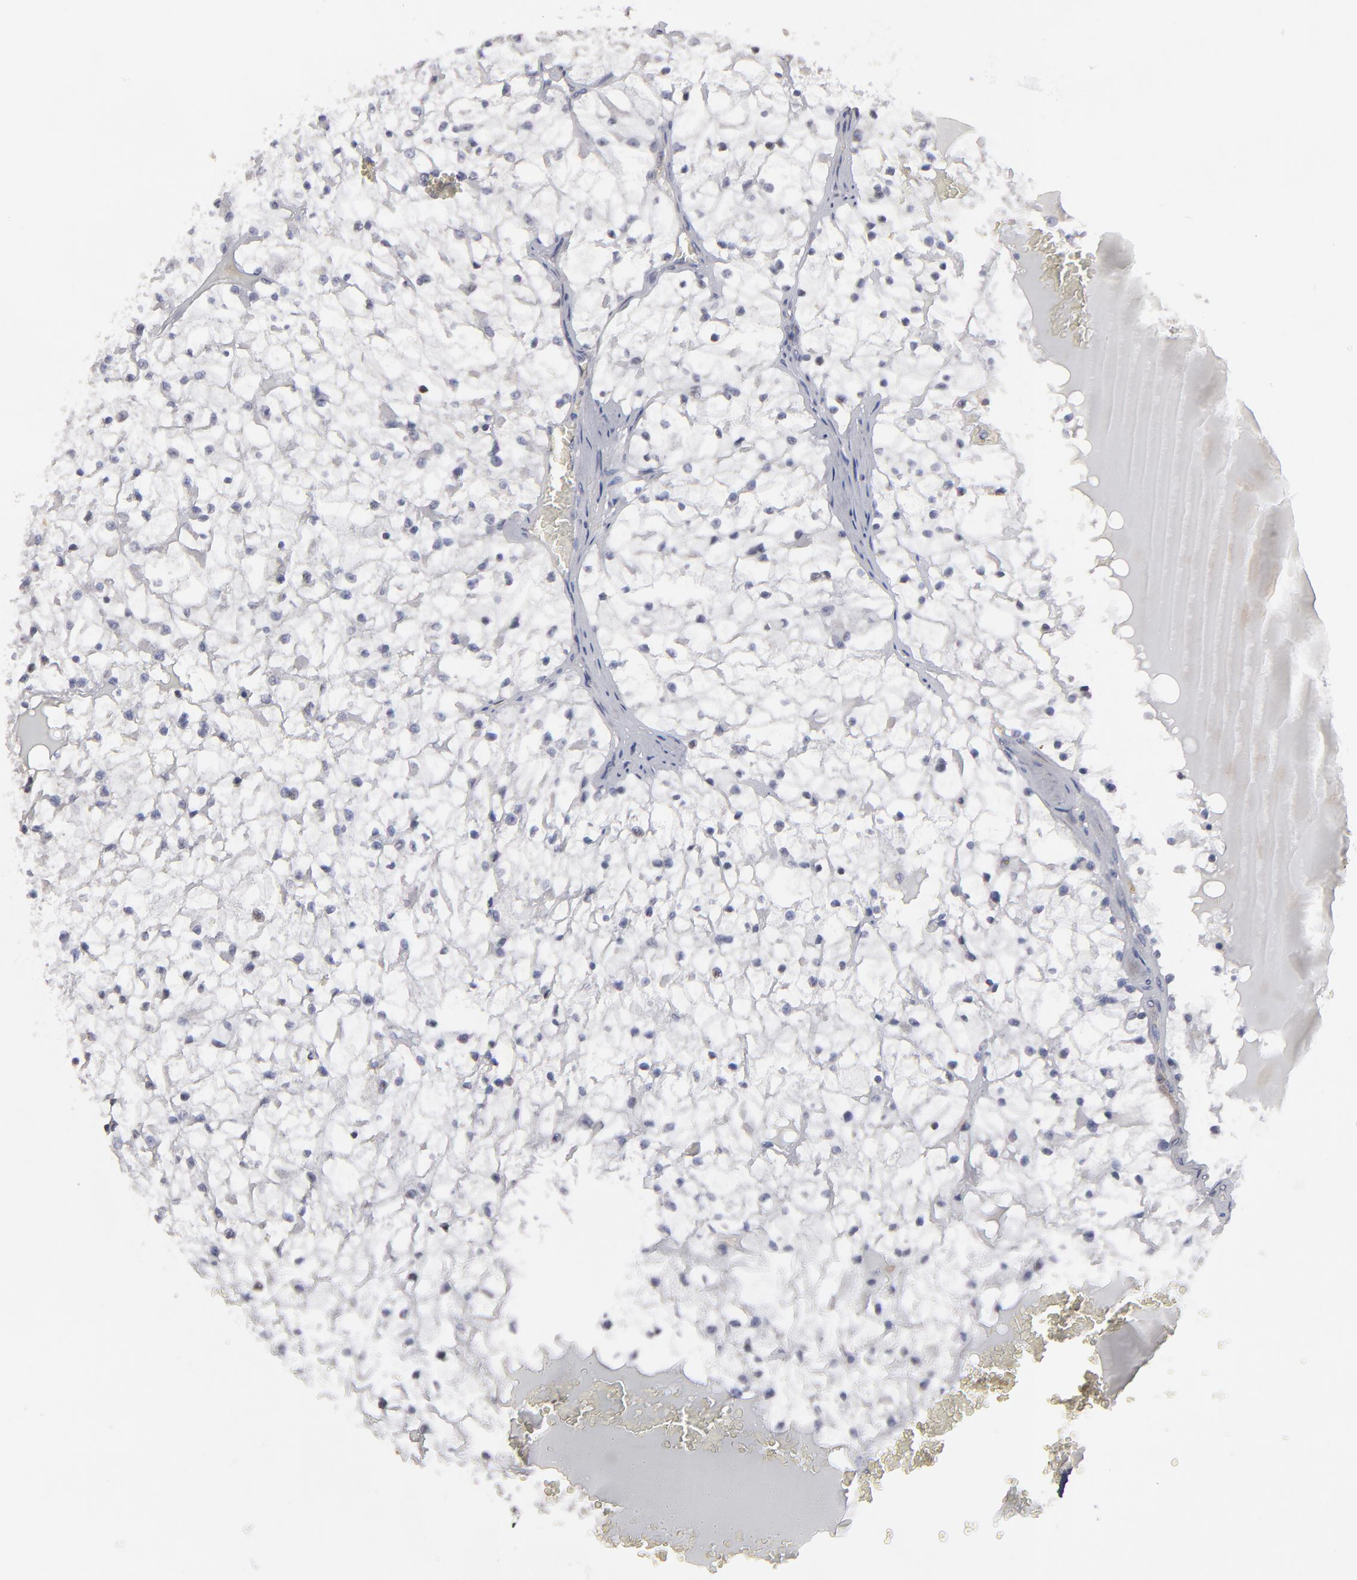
{"staining": {"intensity": "negative", "quantity": "none", "location": "none"}, "tissue": "renal cancer", "cell_type": "Tumor cells", "image_type": "cancer", "snomed": [{"axis": "morphology", "description": "Adenocarcinoma, NOS"}, {"axis": "topography", "description": "Kidney"}], "caption": "IHC photomicrograph of neoplastic tissue: human renal cancer (adenocarcinoma) stained with DAB demonstrates no significant protein staining in tumor cells.", "gene": "CEP97", "patient": {"sex": "male", "age": 61}}